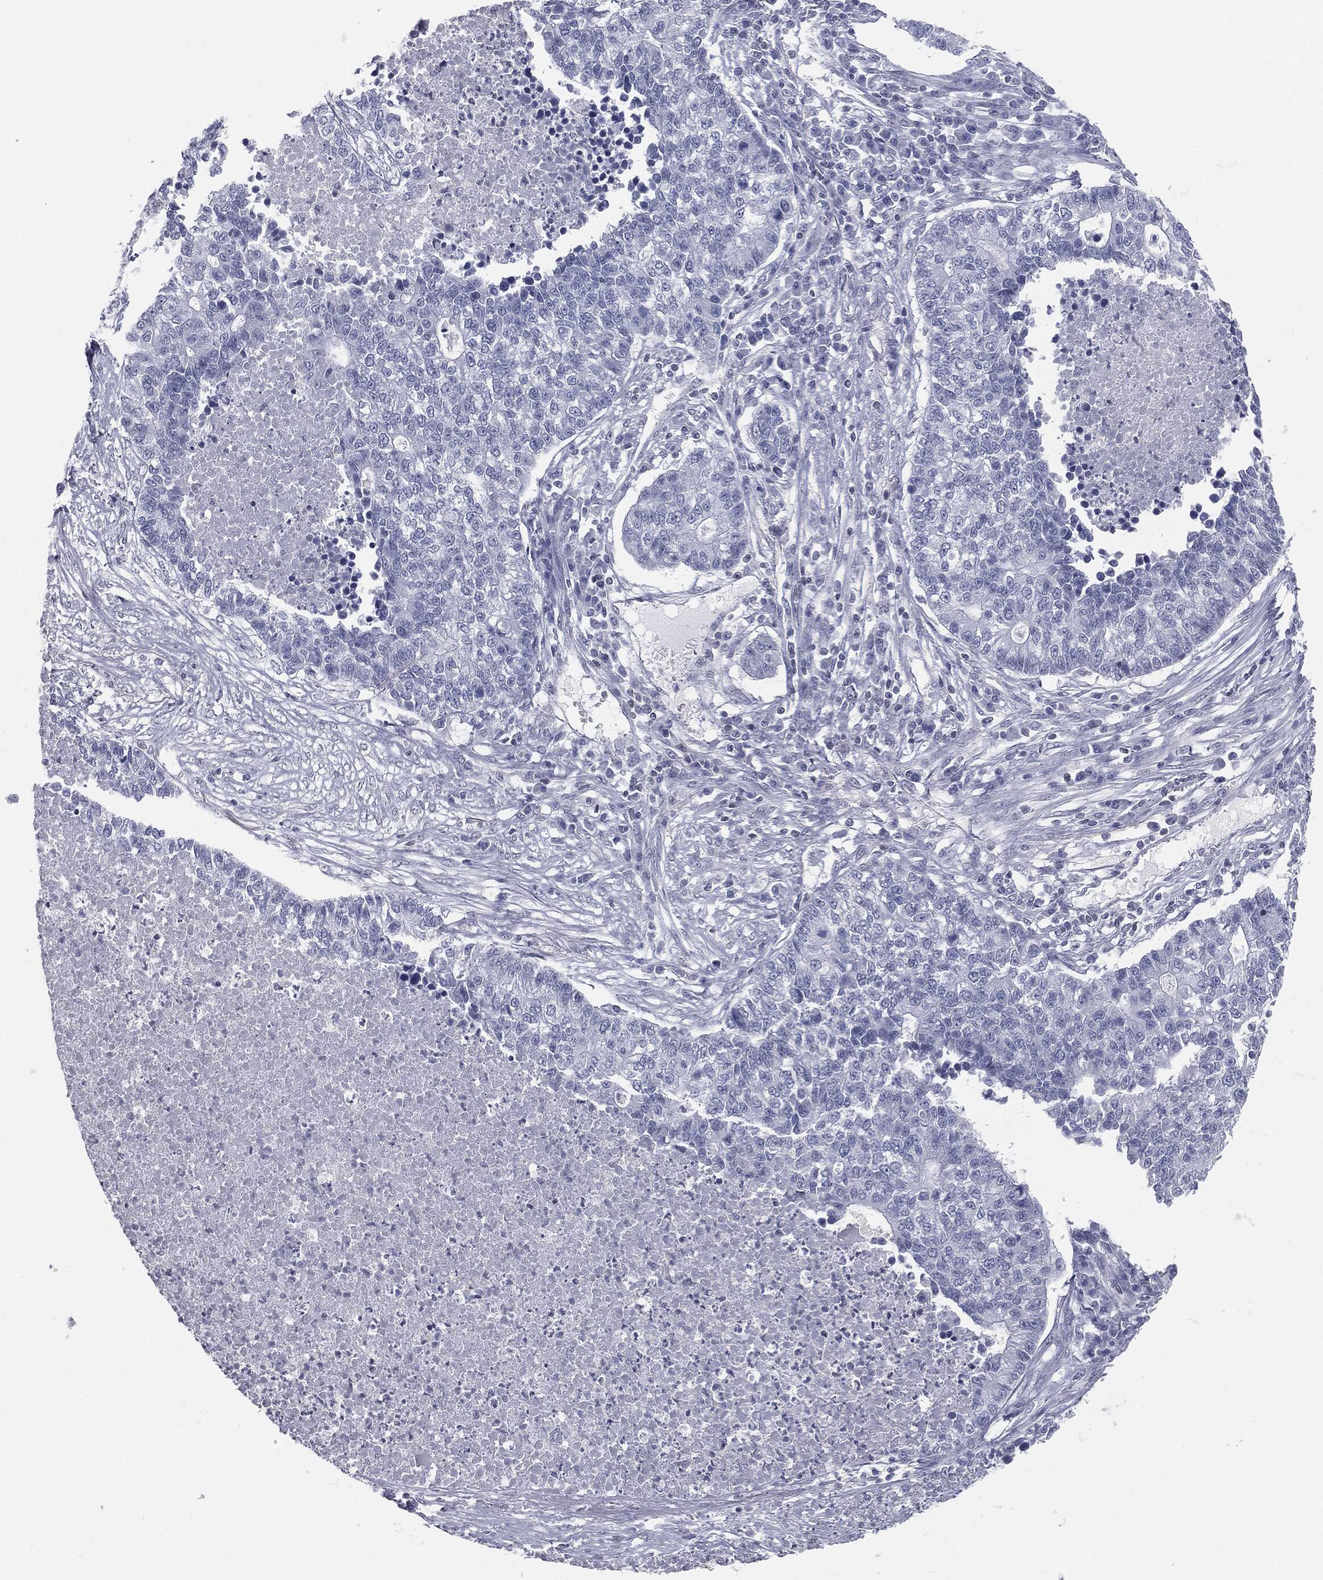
{"staining": {"intensity": "negative", "quantity": "none", "location": "none"}, "tissue": "lung cancer", "cell_type": "Tumor cells", "image_type": "cancer", "snomed": [{"axis": "morphology", "description": "Adenocarcinoma, NOS"}, {"axis": "topography", "description": "Lung"}], "caption": "Protein analysis of lung adenocarcinoma shows no significant expression in tumor cells.", "gene": "ALDOB", "patient": {"sex": "male", "age": 57}}